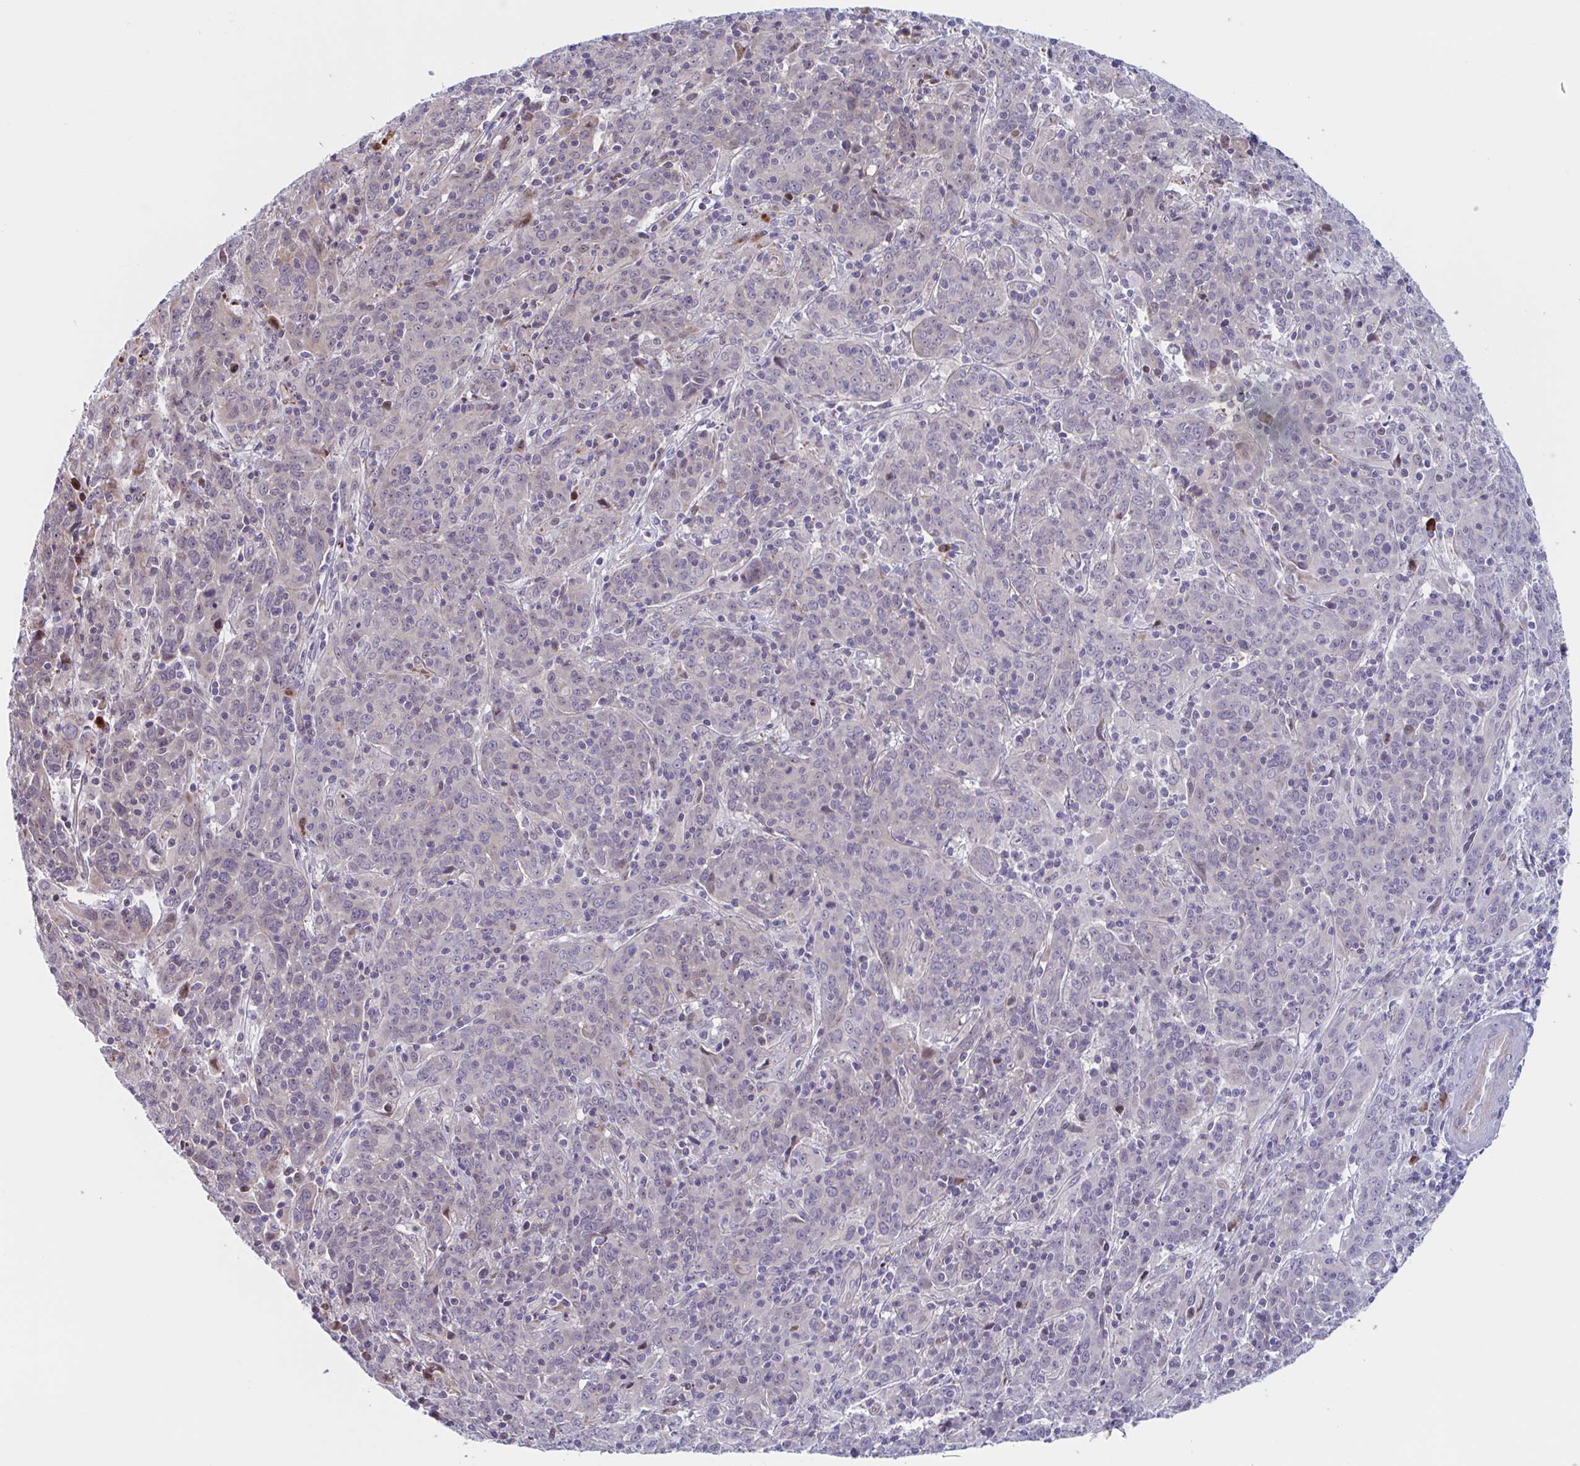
{"staining": {"intensity": "negative", "quantity": "none", "location": "none"}, "tissue": "cervical cancer", "cell_type": "Tumor cells", "image_type": "cancer", "snomed": [{"axis": "morphology", "description": "Squamous cell carcinoma, NOS"}, {"axis": "topography", "description": "Cervix"}], "caption": "IHC image of human cervical cancer stained for a protein (brown), which demonstrates no positivity in tumor cells.", "gene": "DUXA", "patient": {"sex": "female", "age": 67}}